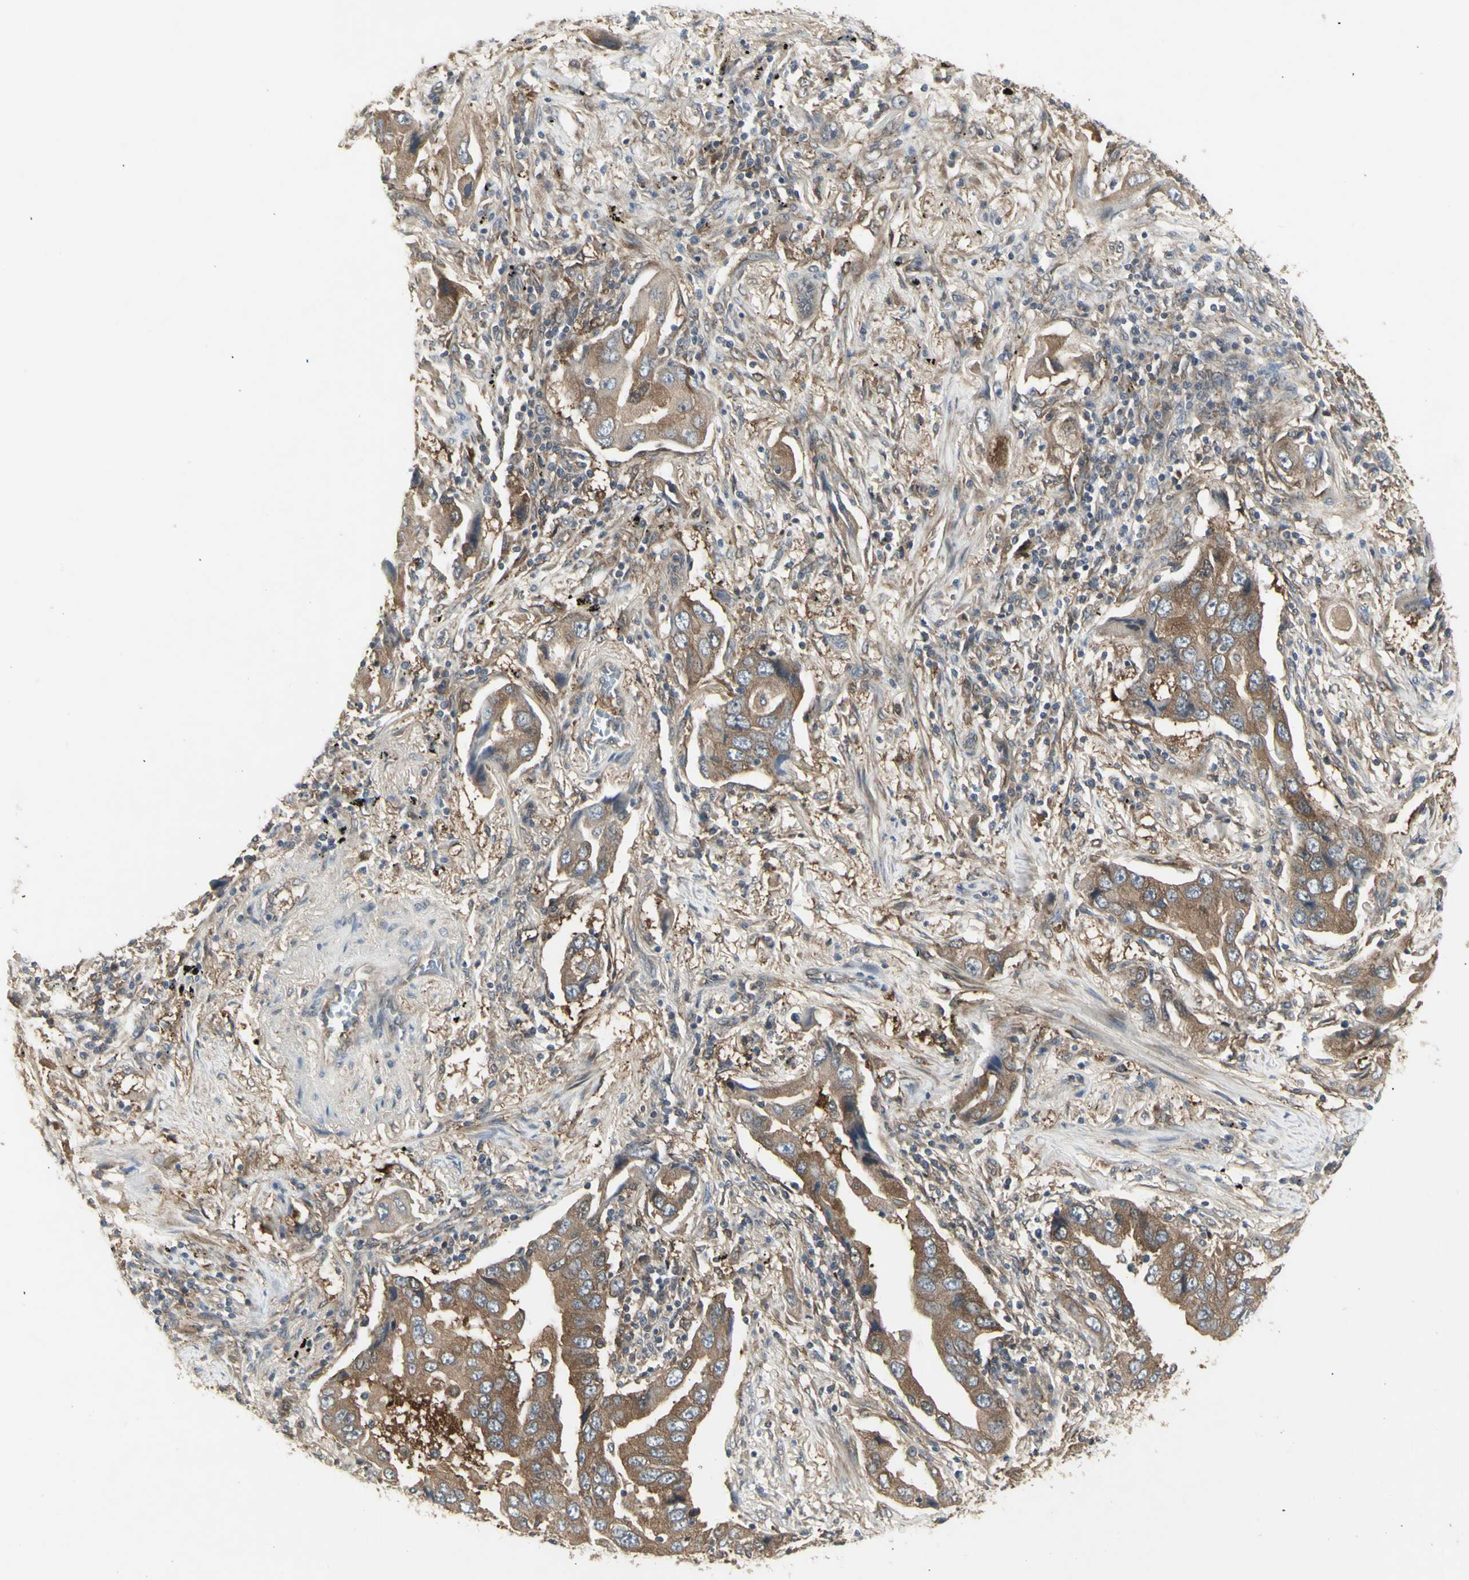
{"staining": {"intensity": "moderate", "quantity": ">75%", "location": "cytoplasmic/membranous"}, "tissue": "lung cancer", "cell_type": "Tumor cells", "image_type": "cancer", "snomed": [{"axis": "morphology", "description": "Adenocarcinoma, NOS"}, {"axis": "topography", "description": "Lung"}], "caption": "Immunohistochemistry staining of lung cancer, which shows medium levels of moderate cytoplasmic/membranous staining in approximately >75% of tumor cells indicating moderate cytoplasmic/membranous protein expression. The staining was performed using DAB (3,3'-diaminobenzidine) (brown) for protein detection and nuclei were counterstained in hematoxylin (blue).", "gene": "CHURC1-FNTB", "patient": {"sex": "female", "age": 65}}